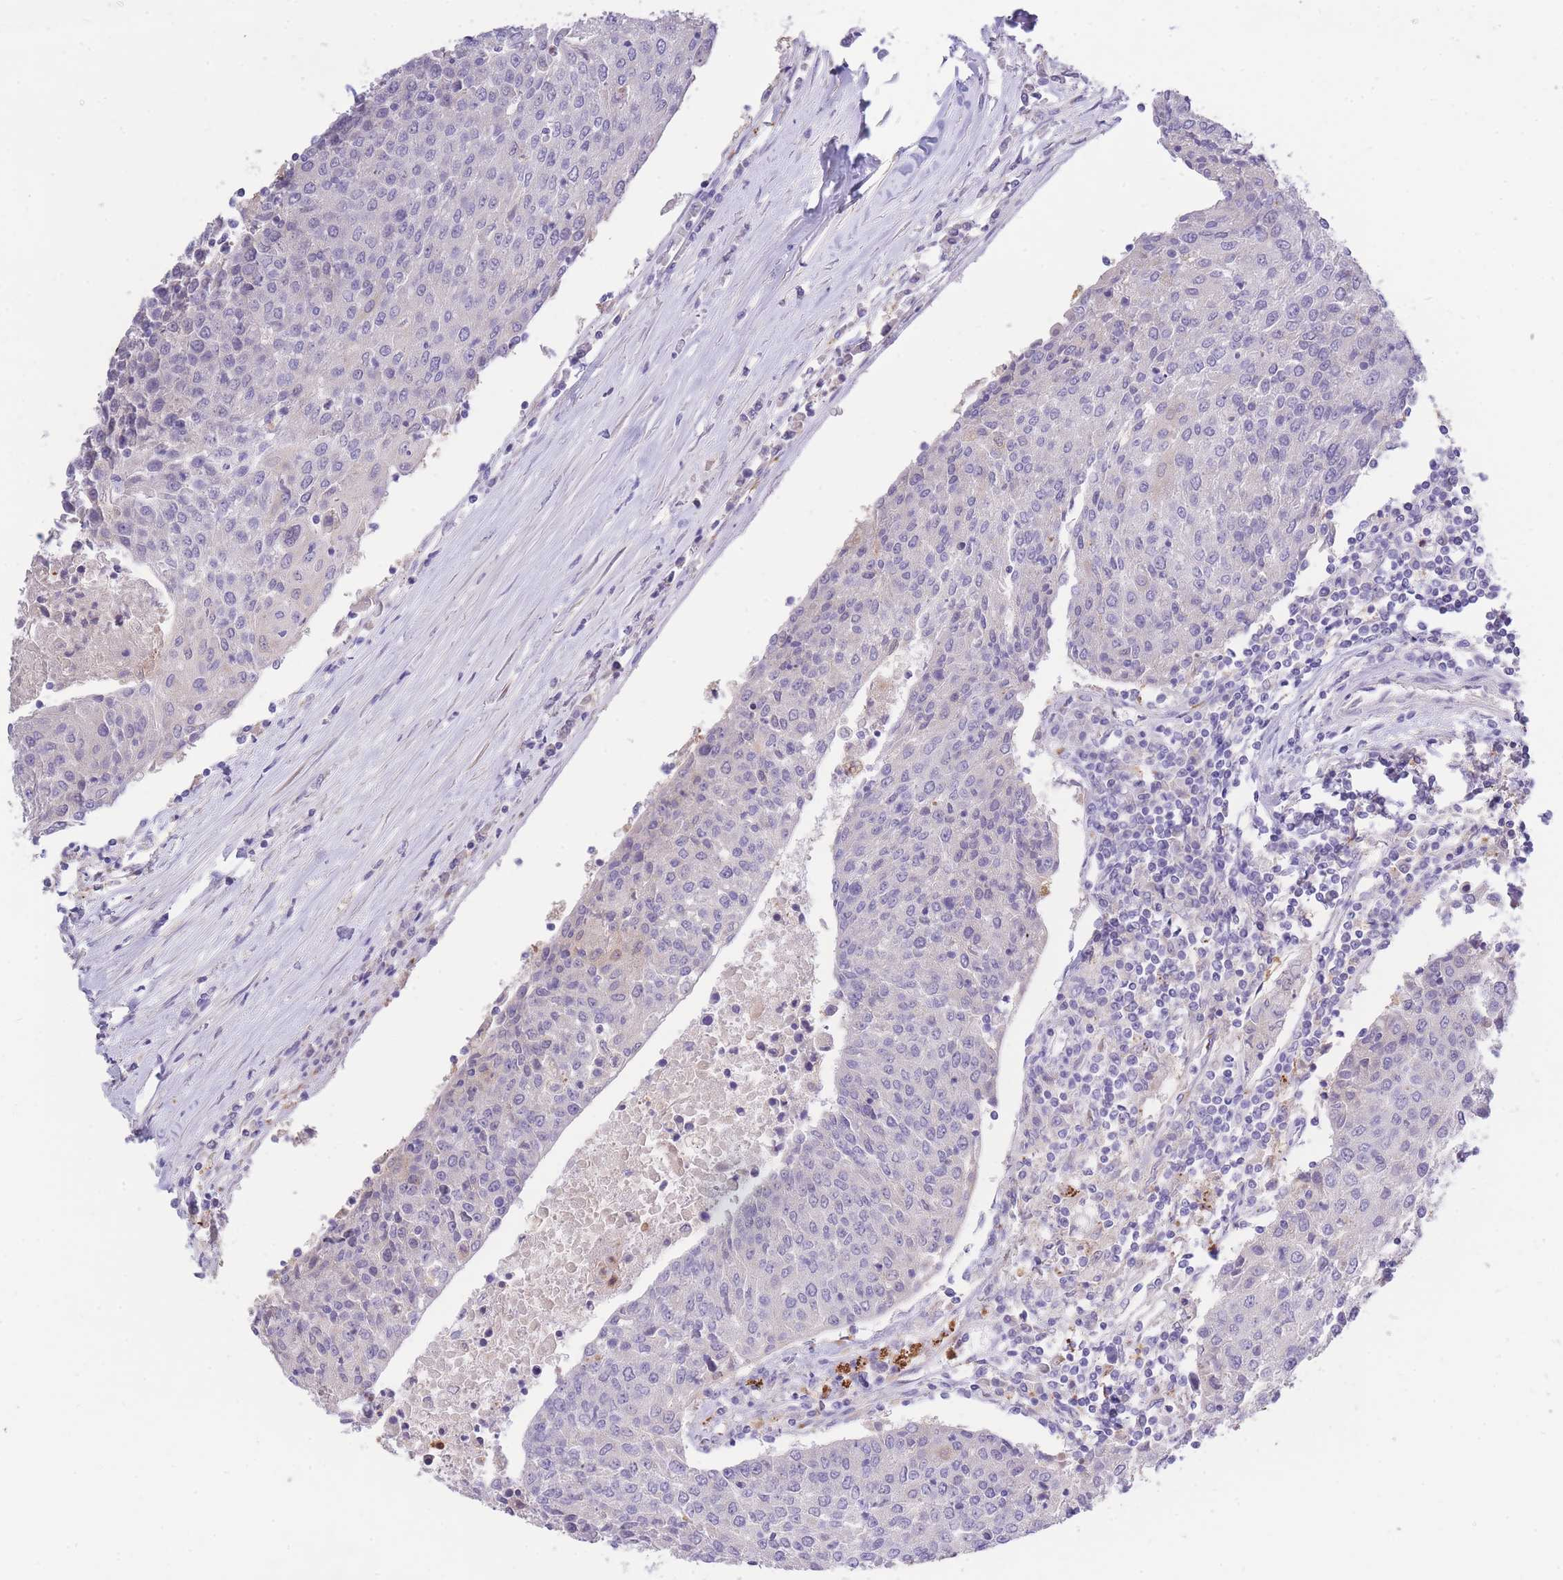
{"staining": {"intensity": "negative", "quantity": "none", "location": "none"}, "tissue": "urothelial cancer", "cell_type": "Tumor cells", "image_type": "cancer", "snomed": [{"axis": "morphology", "description": "Urothelial carcinoma, High grade"}, {"axis": "topography", "description": "Urinary bladder"}], "caption": "IHC image of neoplastic tissue: human high-grade urothelial carcinoma stained with DAB demonstrates no significant protein positivity in tumor cells.", "gene": "CENPM", "patient": {"sex": "female", "age": 85}}